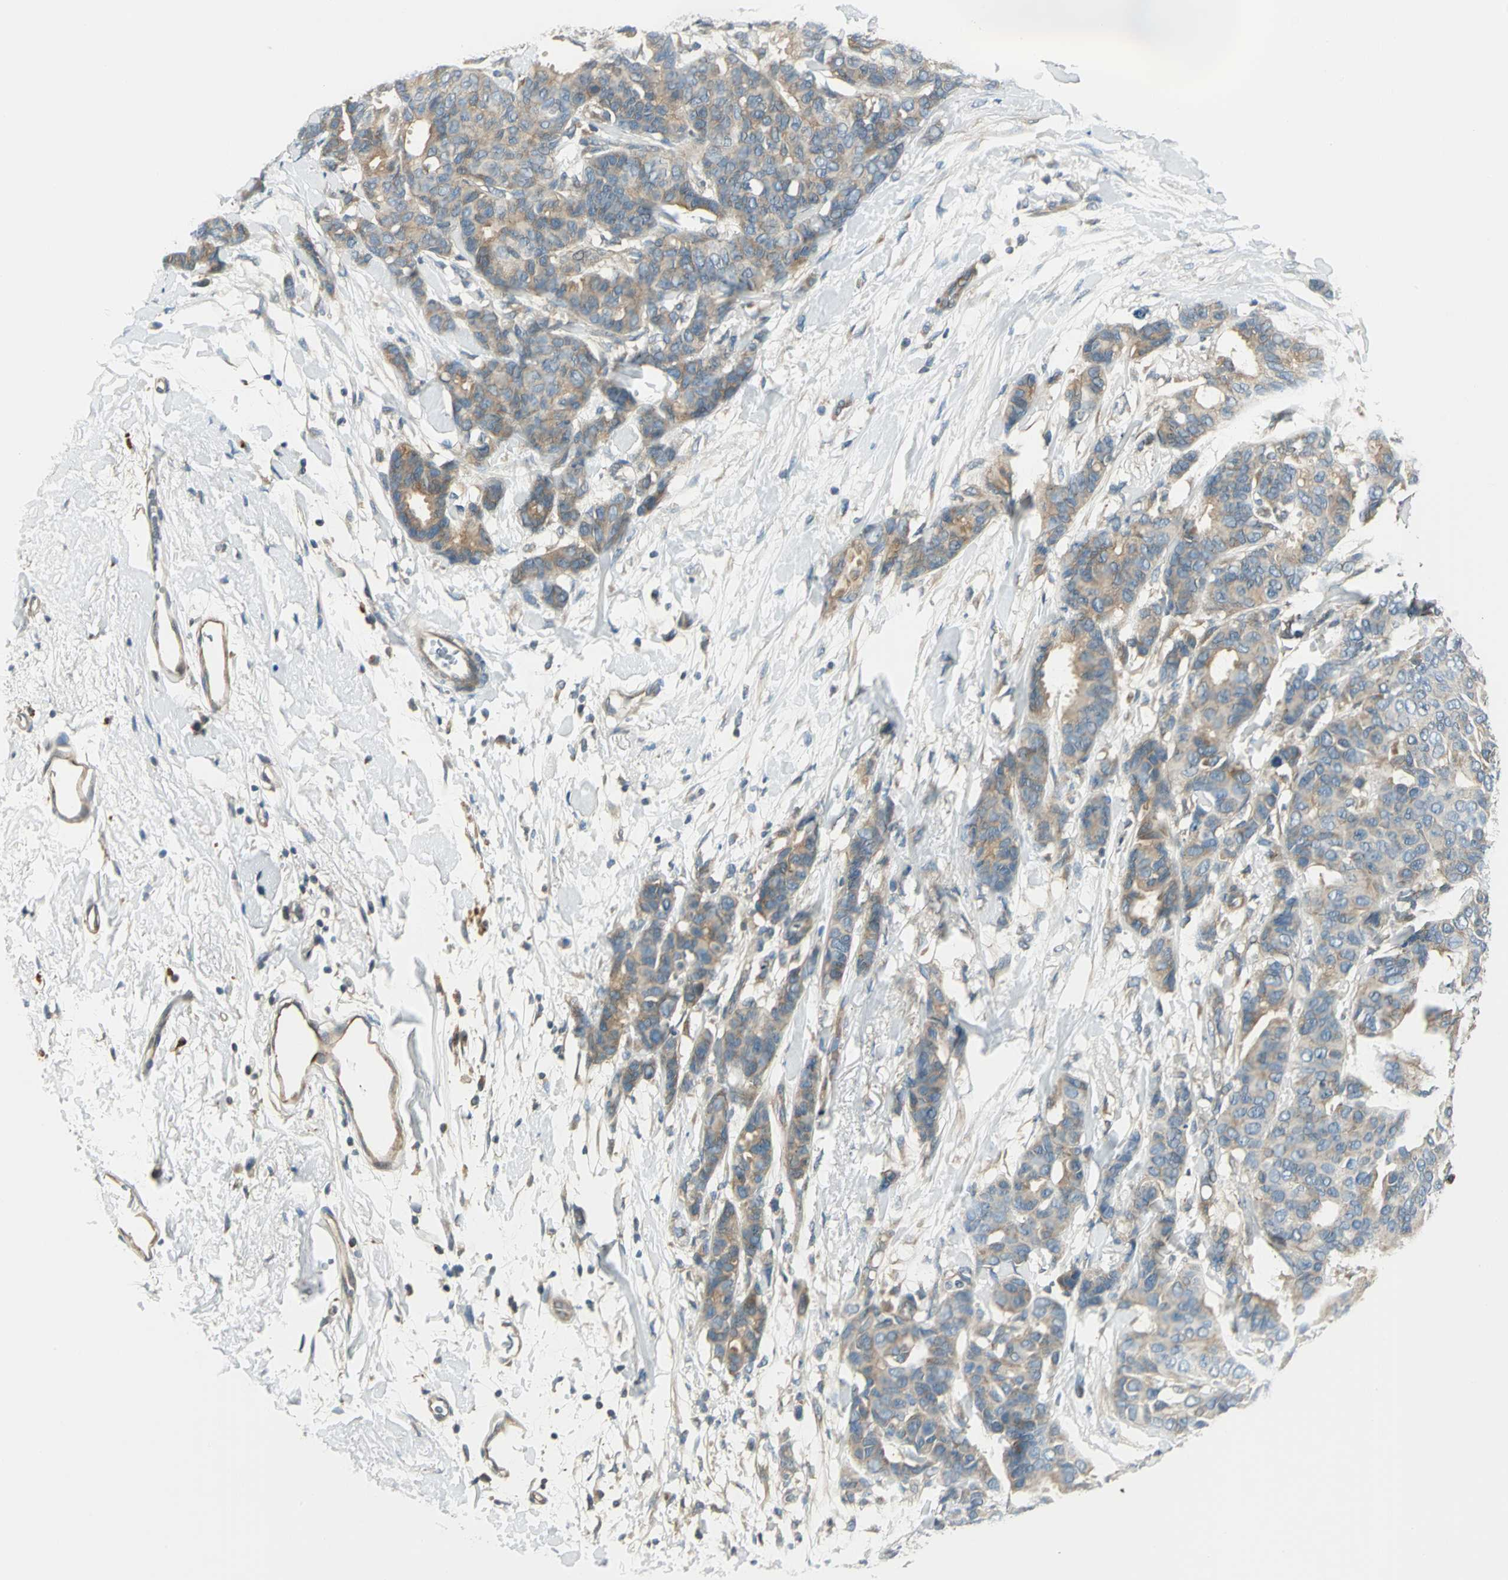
{"staining": {"intensity": "moderate", "quantity": ">75%", "location": "cytoplasmic/membranous"}, "tissue": "breast cancer", "cell_type": "Tumor cells", "image_type": "cancer", "snomed": [{"axis": "morphology", "description": "Duct carcinoma"}, {"axis": "topography", "description": "Breast"}], "caption": "Protein staining of breast infiltrating ductal carcinoma tissue shows moderate cytoplasmic/membranous expression in approximately >75% of tumor cells.", "gene": "PRKAA1", "patient": {"sex": "female", "age": 87}}